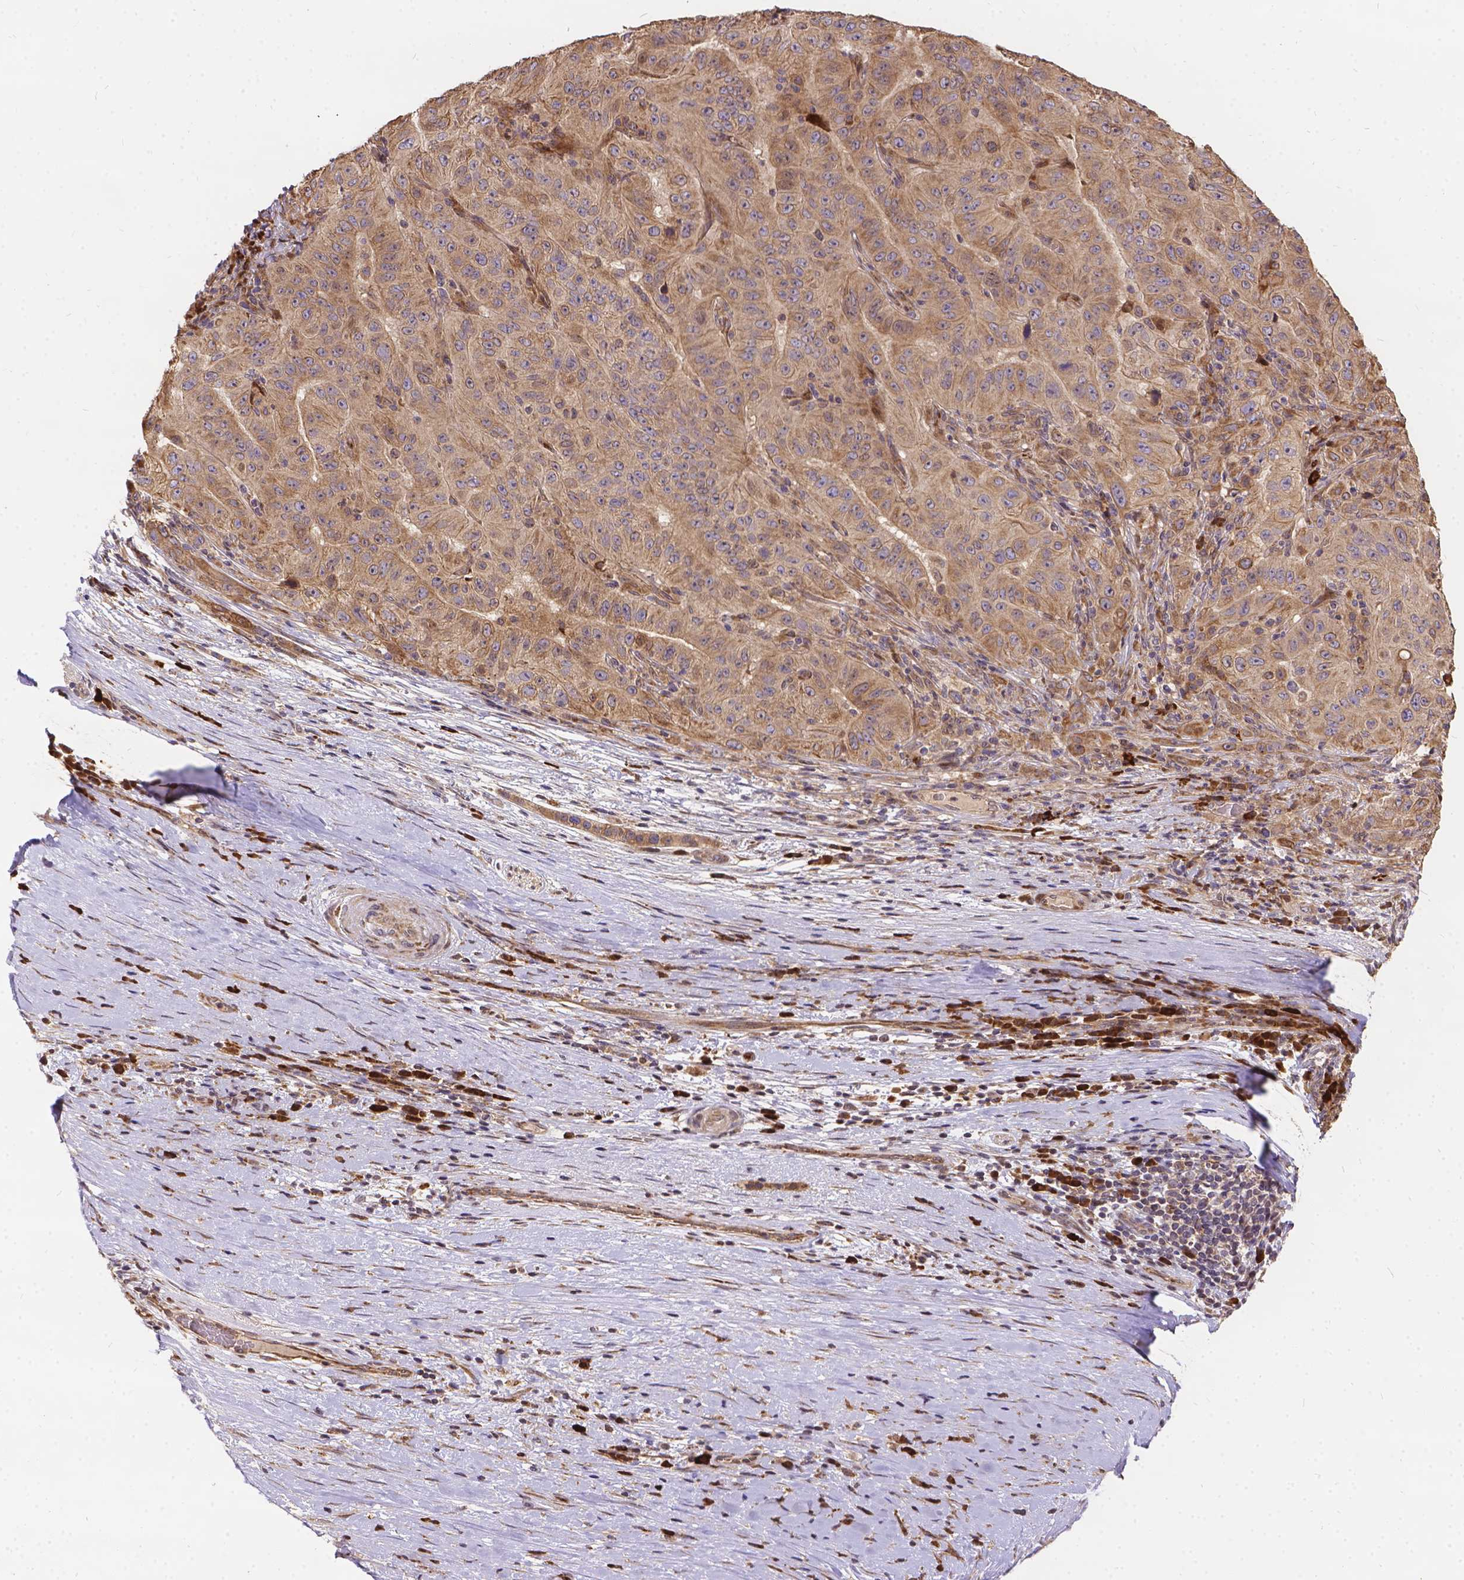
{"staining": {"intensity": "weak", "quantity": ">75%", "location": "cytoplasmic/membranous"}, "tissue": "pancreatic cancer", "cell_type": "Tumor cells", "image_type": "cancer", "snomed": [{"axis": "morphology", "description": "Adenocarcinoma, NOS"}, {"axis": "topography", "description": "Pancreas"}], "caption": "Weak cytoplasmic/membranous staining for a protein is seen in about >75% of tumor cells of pancreatic cancer (adenocarcinoma) using IHC.", "gene": "DENND6A", "patient": {"sex": "male", "age": 63}}